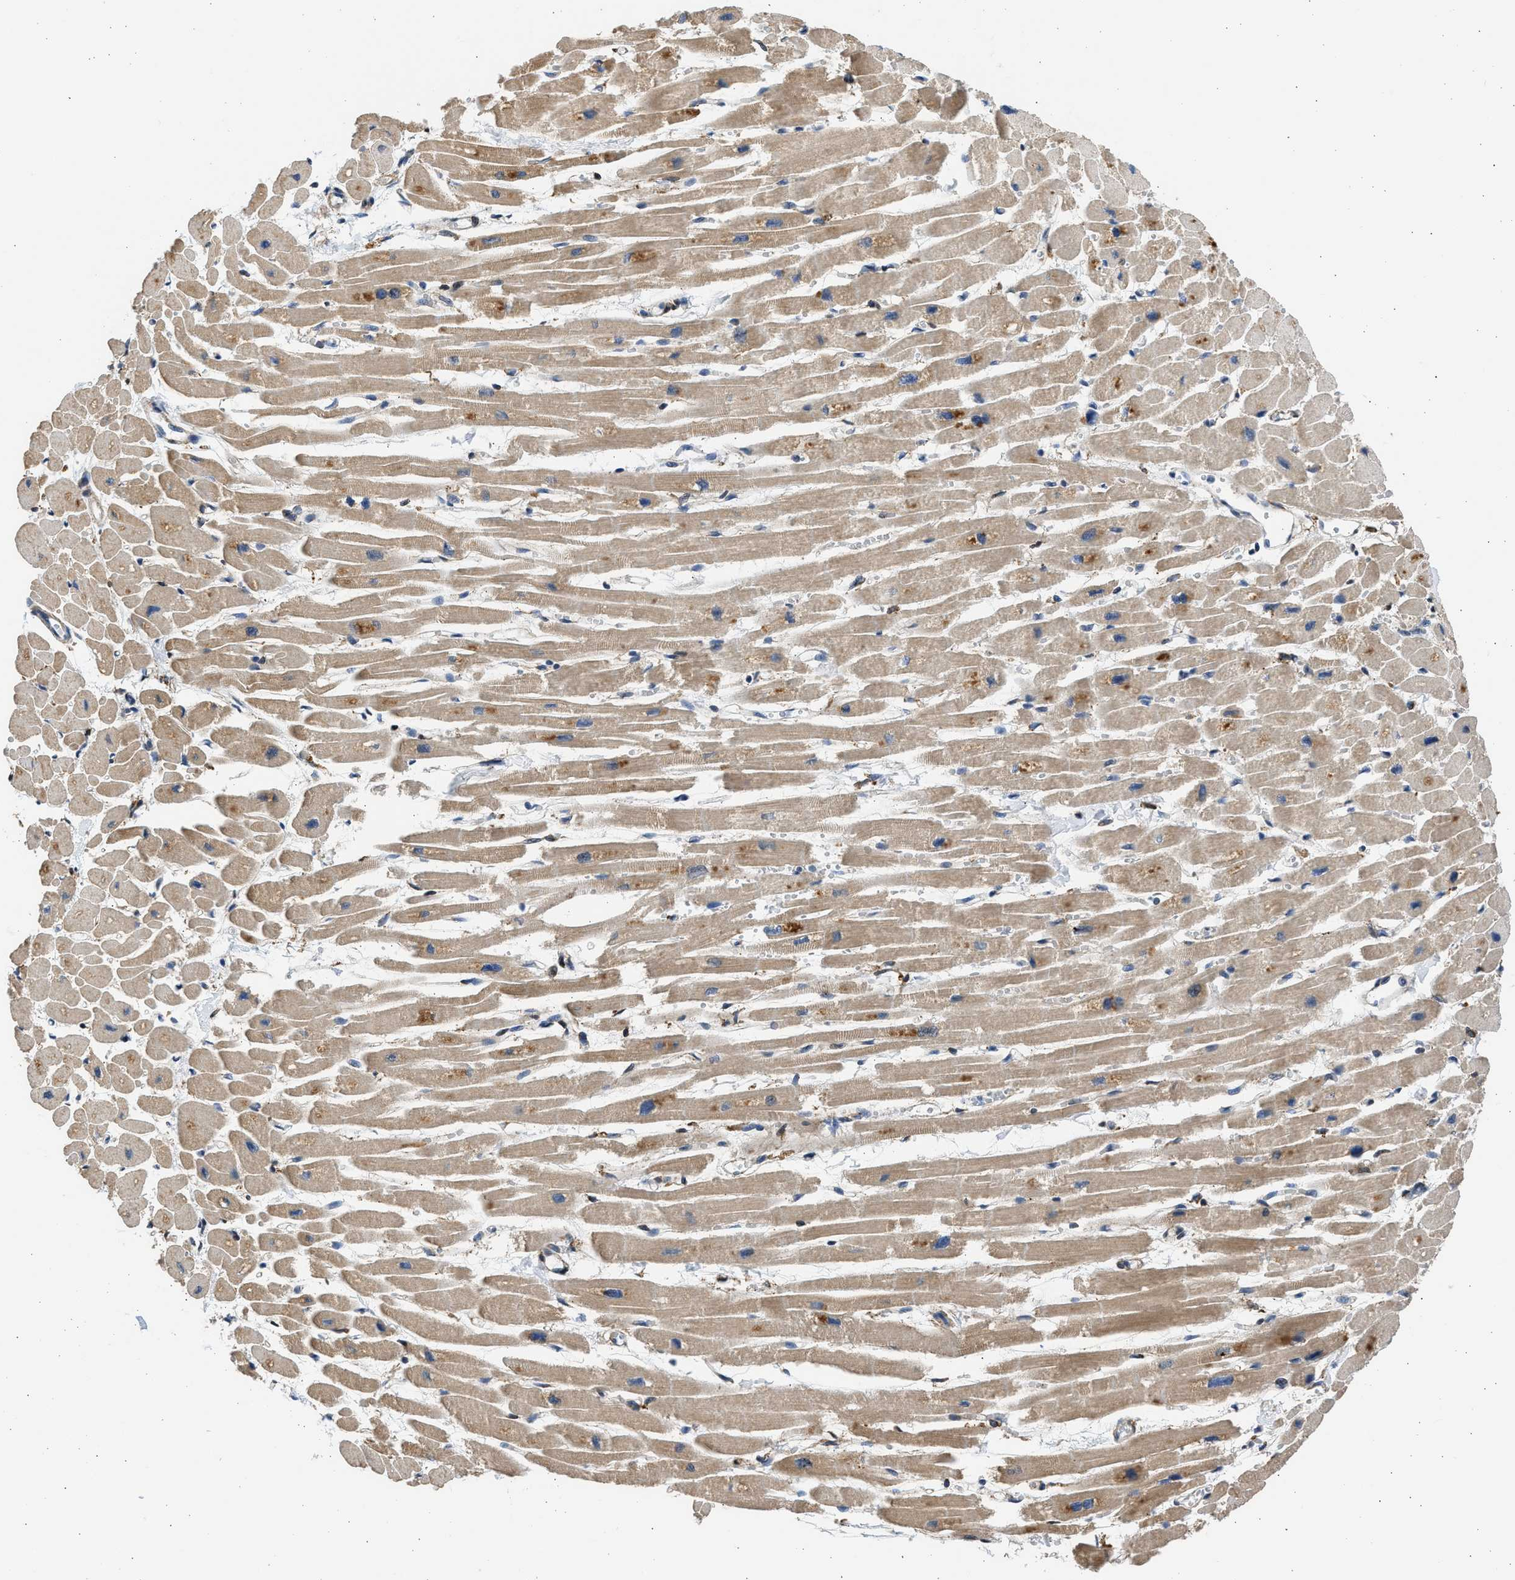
{"staining": {"intensity": "moderate", "quantity": ">75%", "location": "cytoplasmic/membranous"}, "tissue": "heart muscle", "cell_type": "Cardiomyocytes", "image_type": "normal", "snomed": [{"axis": "morphology", "description": "Normal tissue, NOS"}, {"axis": "topography", "description": "Heart"}], "caption": "Immunohistochemistry (IHC) image of normal heart muscle: heart muscle stained using immunohistochemistry reveals medium levels of moderate protein expression localized specifically in the cytoplasmic/membranous of cardiomyocytes, appearing as a cytoplasmic/membranous brown color.", "gene": "PLD2", "patient": {"sex": "female", "age": 54}}